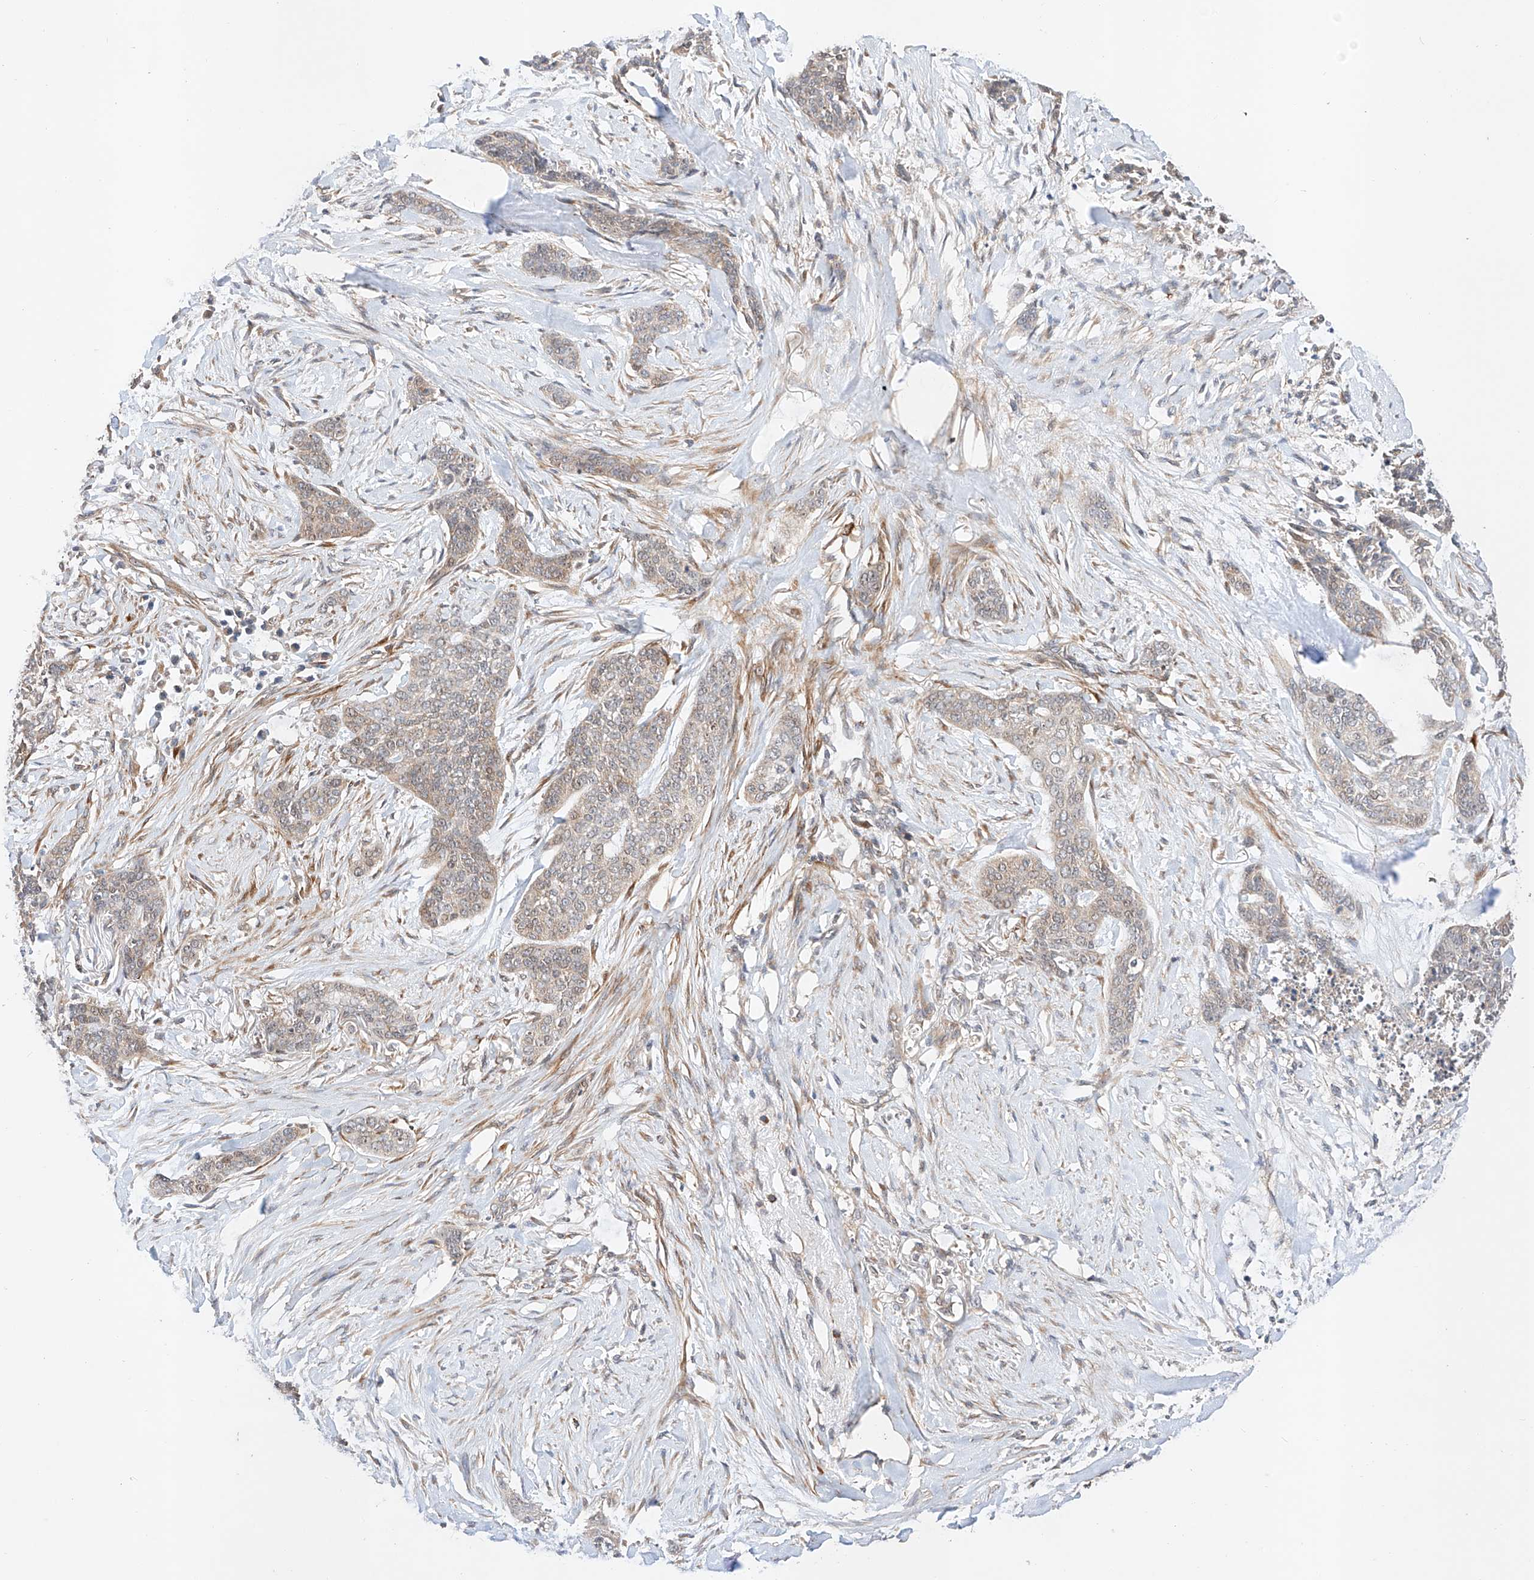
{"staining": {"intensity": "weak", "quantity": "<25%", "location": "cytoplasmic/membranous"}, "tissue": "skin cancer", "cell_type": "Tumor cells", "image_type": "cancer", "snomed": [{"axis": "morphology", "description": "Basal cell carcinoma"}, {"axis": "topography", "description": "Skin"}], "caption": "An immunohistochemistry (IHC) histopathology image of skin cancer is shown. There is no staining in tumor cells of skin cancer.", "gene": "RAB23", "patient": {"sex": "female", "age": 64}}